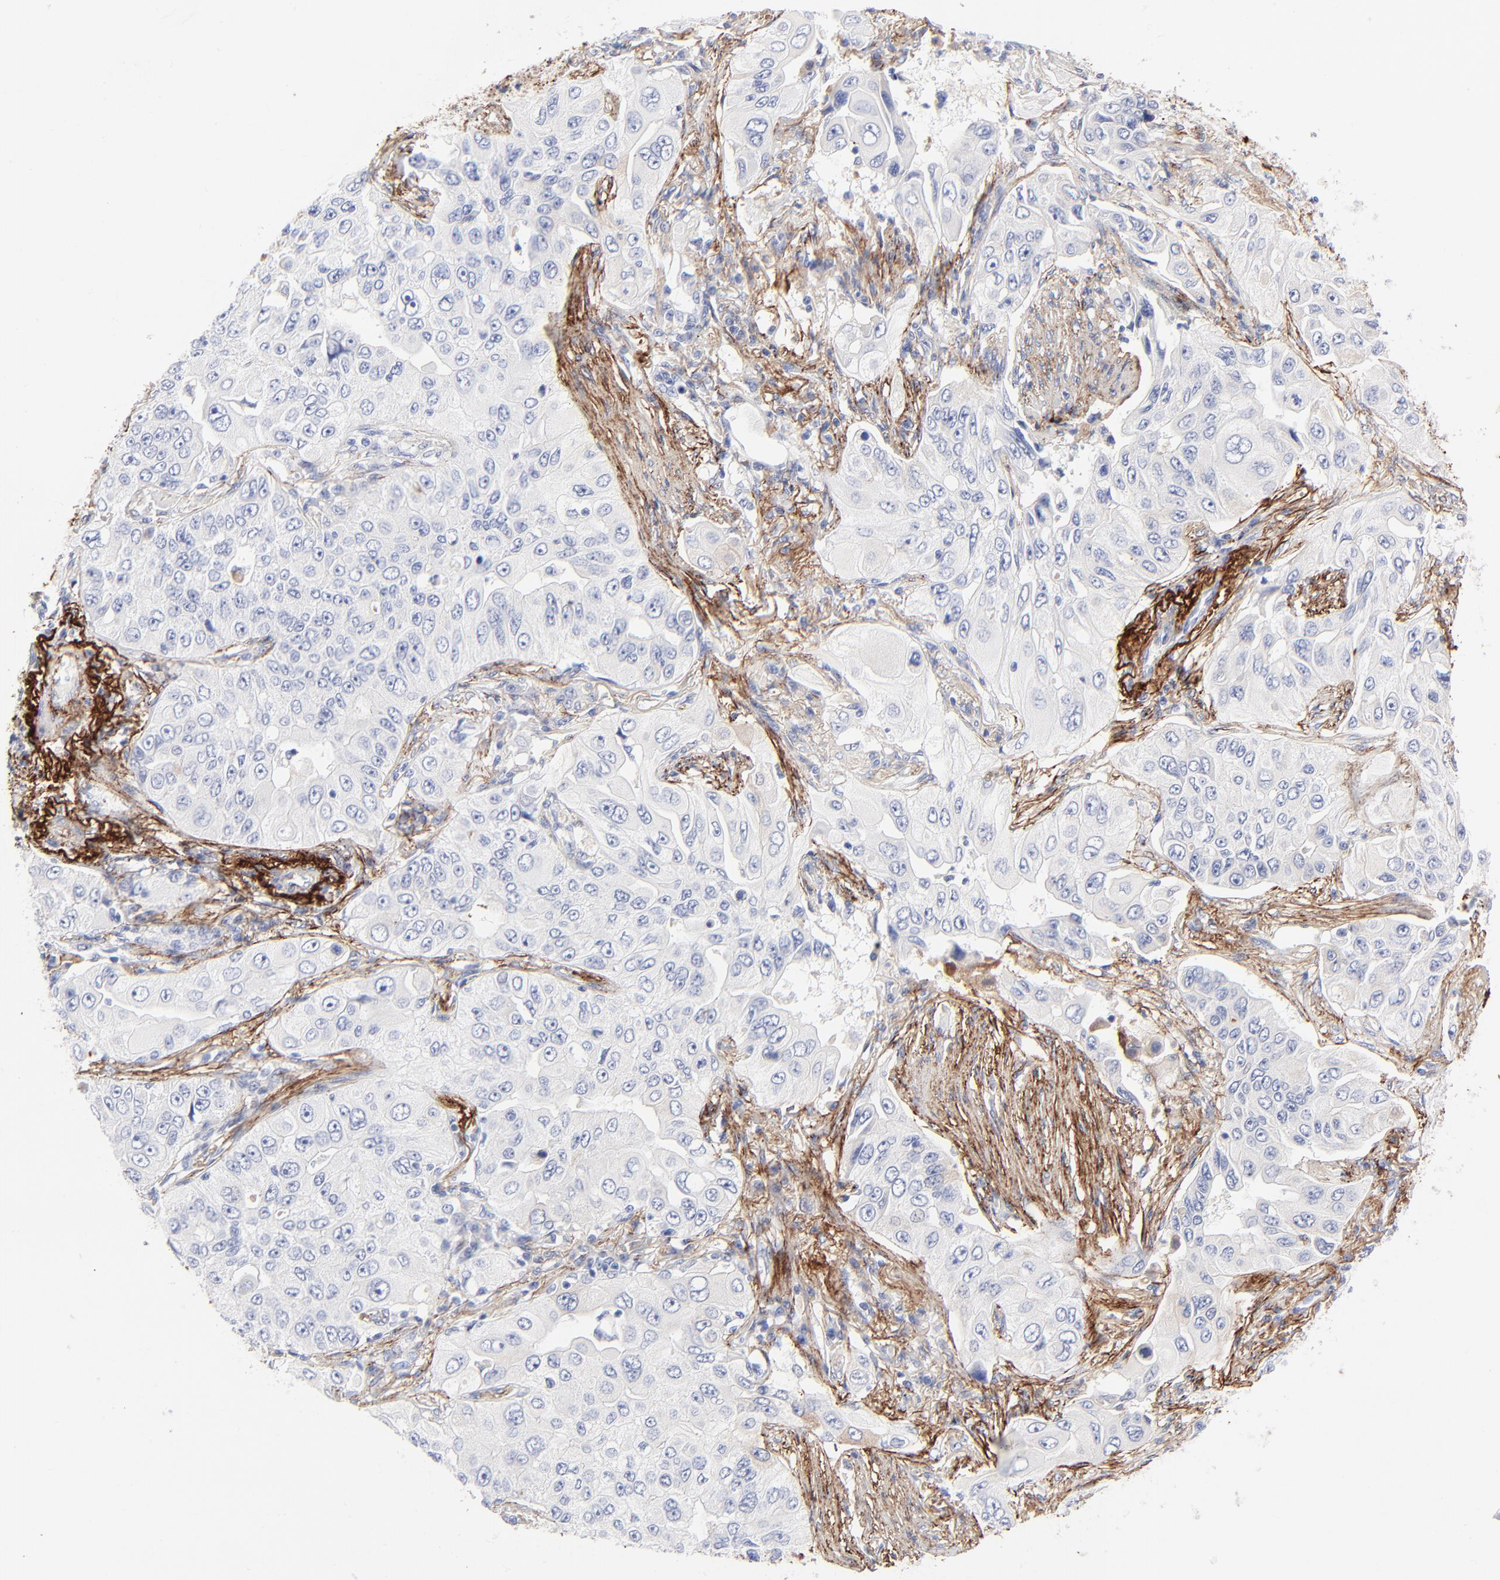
{"staining": {"intensity": "negative", "quantity": "none", "location": "none"}, "tissue": "lung cancer", "cell_type": "Tumor cells", "image_type": "cancer", "snomed": [{"axis": "morphology", "description": "Adenocarcinoma, NOS"}, {"axis": "topography", "description": "Lung"}], "caption": "Lung adenocarcinoma stained for a protein using immunohistochemistry demonstrates no expression tumor cells.", "gene": "FBLN2", "patient": {"sex": "male", "age": 84}}